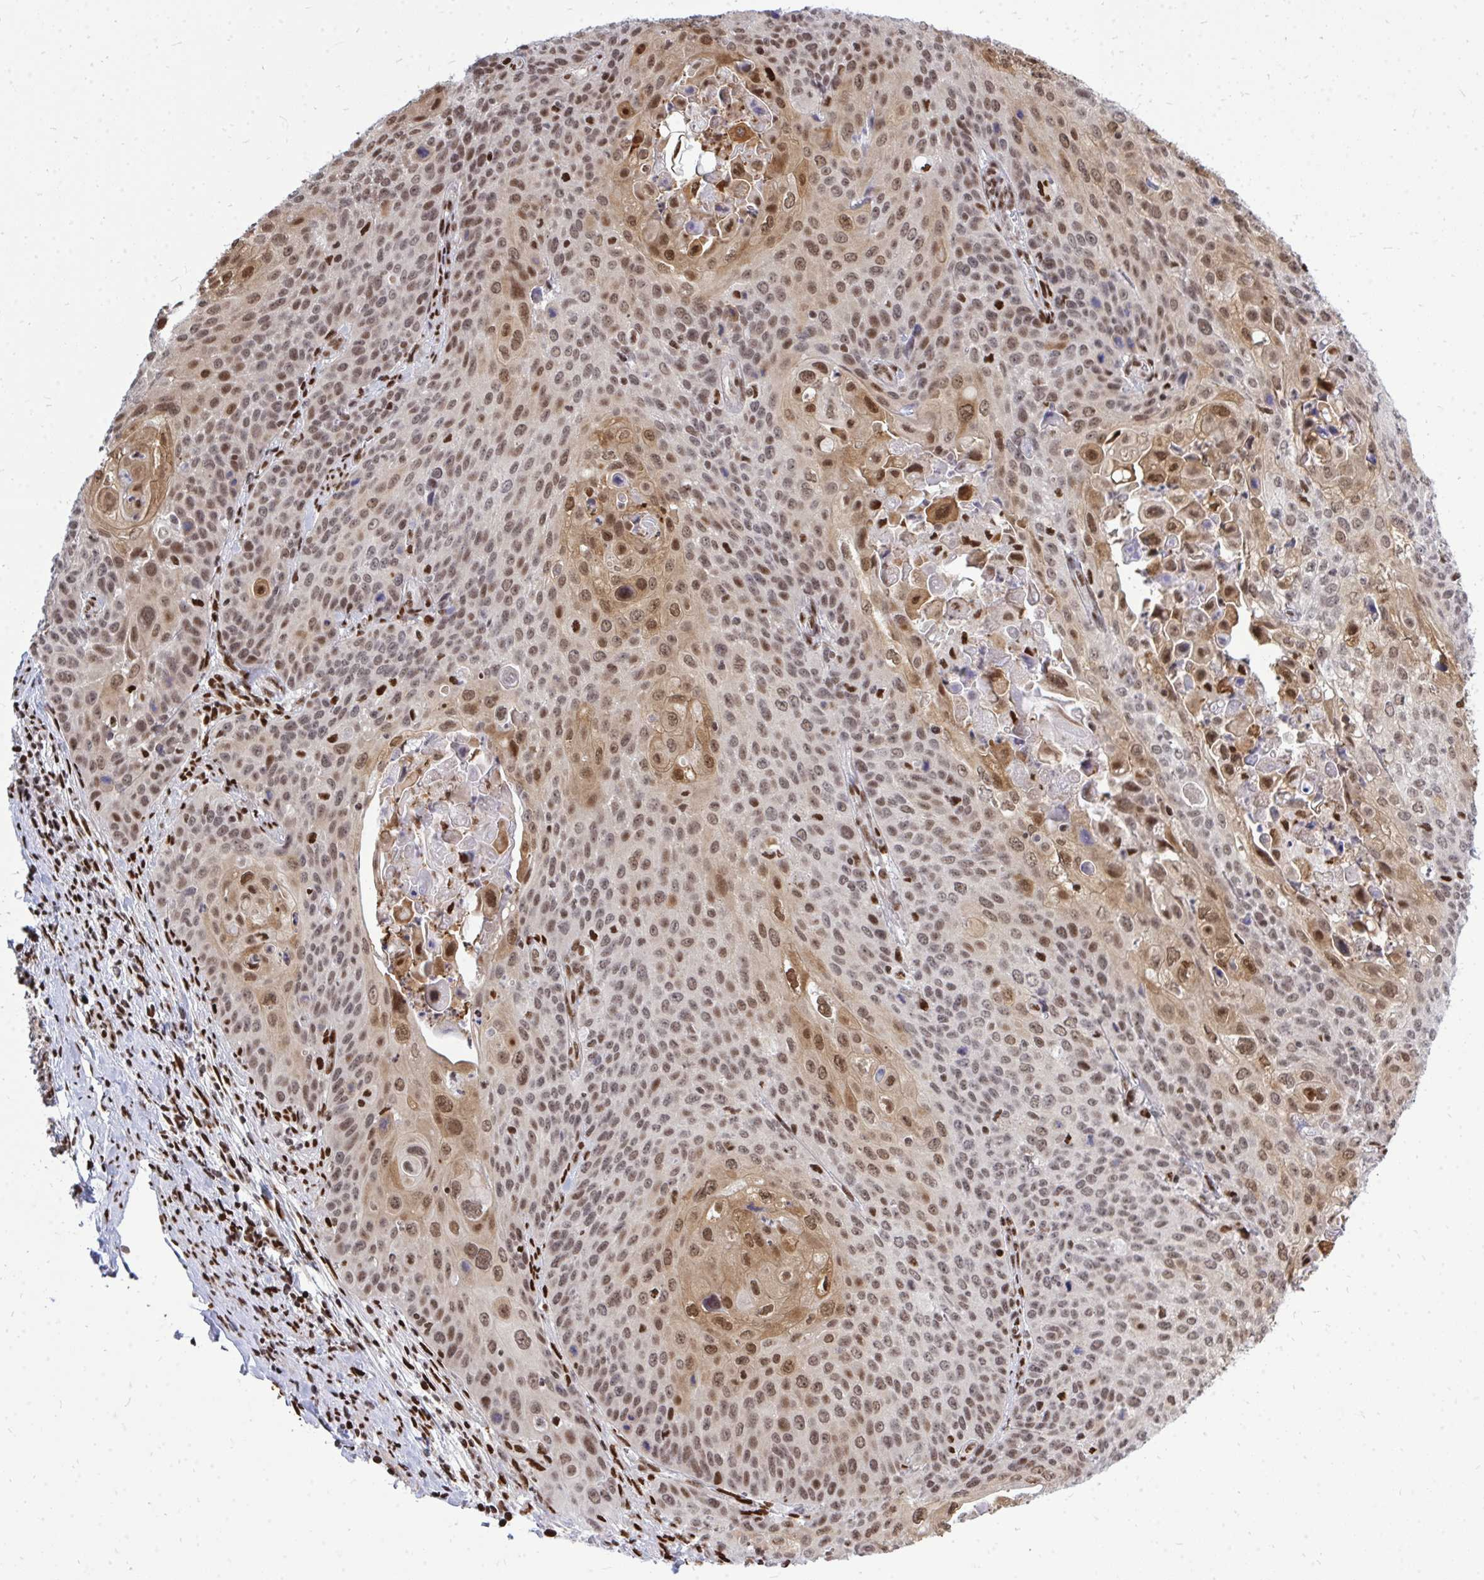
{"staining": {"intensity": "moderate", "quantity": "25%-75%", "location": "cytoplasmic/membranous,nuclear"}, "tissue": "cervical cancer", "cell_type": "Tumor cells", "image_type": "cancer", "snomed": [{"axis": "morphology", "description": "Squamous cell carcinoma, NOS"}, {"axis": "topography", "description": "Cervix"}], "caption": "A medium amount of moderate cytoplasmic/membranous and nuclear expression is present in about 25%-75% of tumor cells in cervical cancer tissue.", "gene": "TBL1Y", "patient": {"sex": "female", "age": 65}}